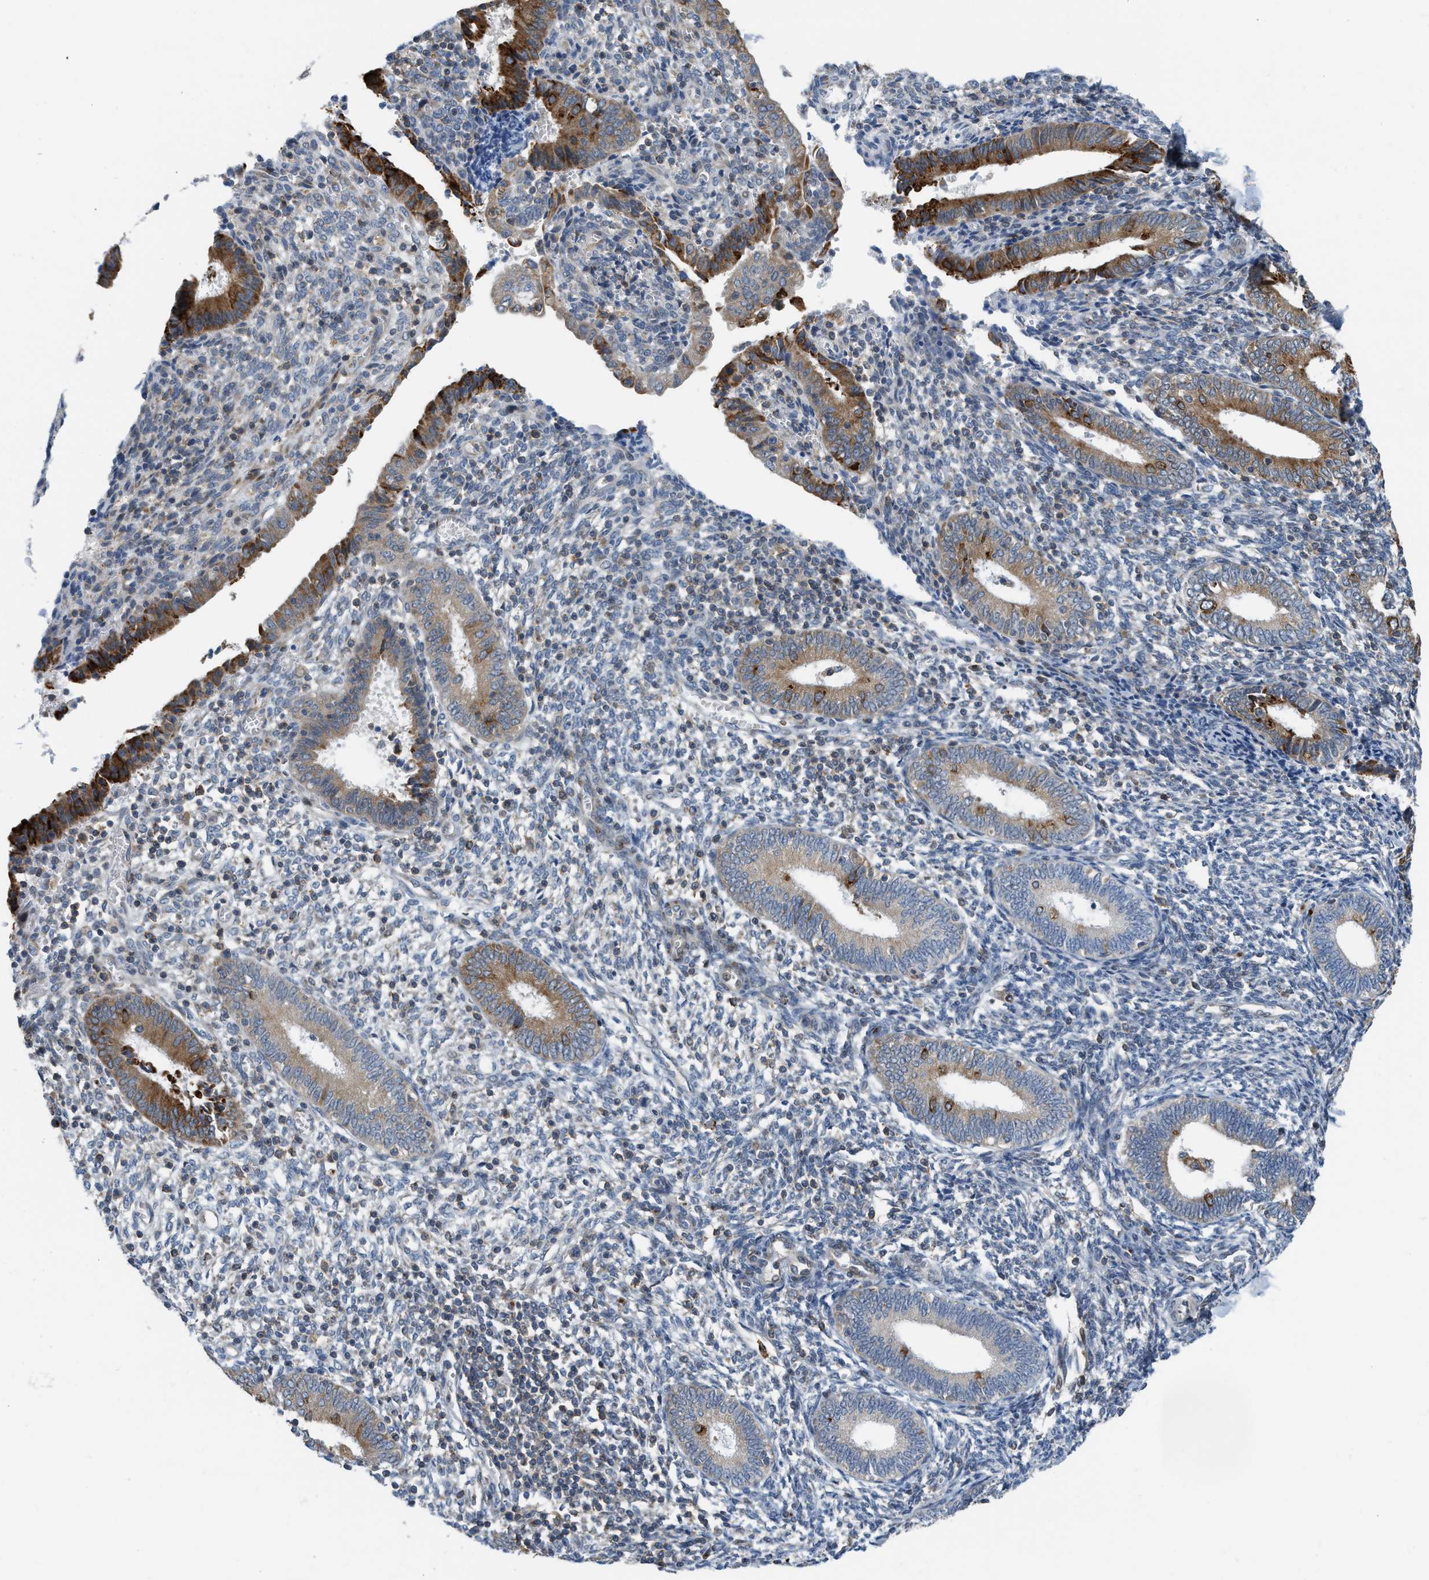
{"staining": {"intensity": "negative", "quantity": "none", "location": "none"}, "tissue": "endometrium", "cell_type": "Cells in endometrial stroma", "image_type": "normal", "snomed": [{"axis": "morphology", "description": "Normal tissue, NOS"}, {"axis": "topography", "description": "Endometrium"}], "caption": "There is no significant expression in cells in endometrial stroma of endometrium. Brightfield microscopy of immunohistochemistry stained with DAB (brown) and hematoxylin (blue), captured at high magnification.", "gene": "DIPK1A", "patient": {"sex": "female", "age": 41}}